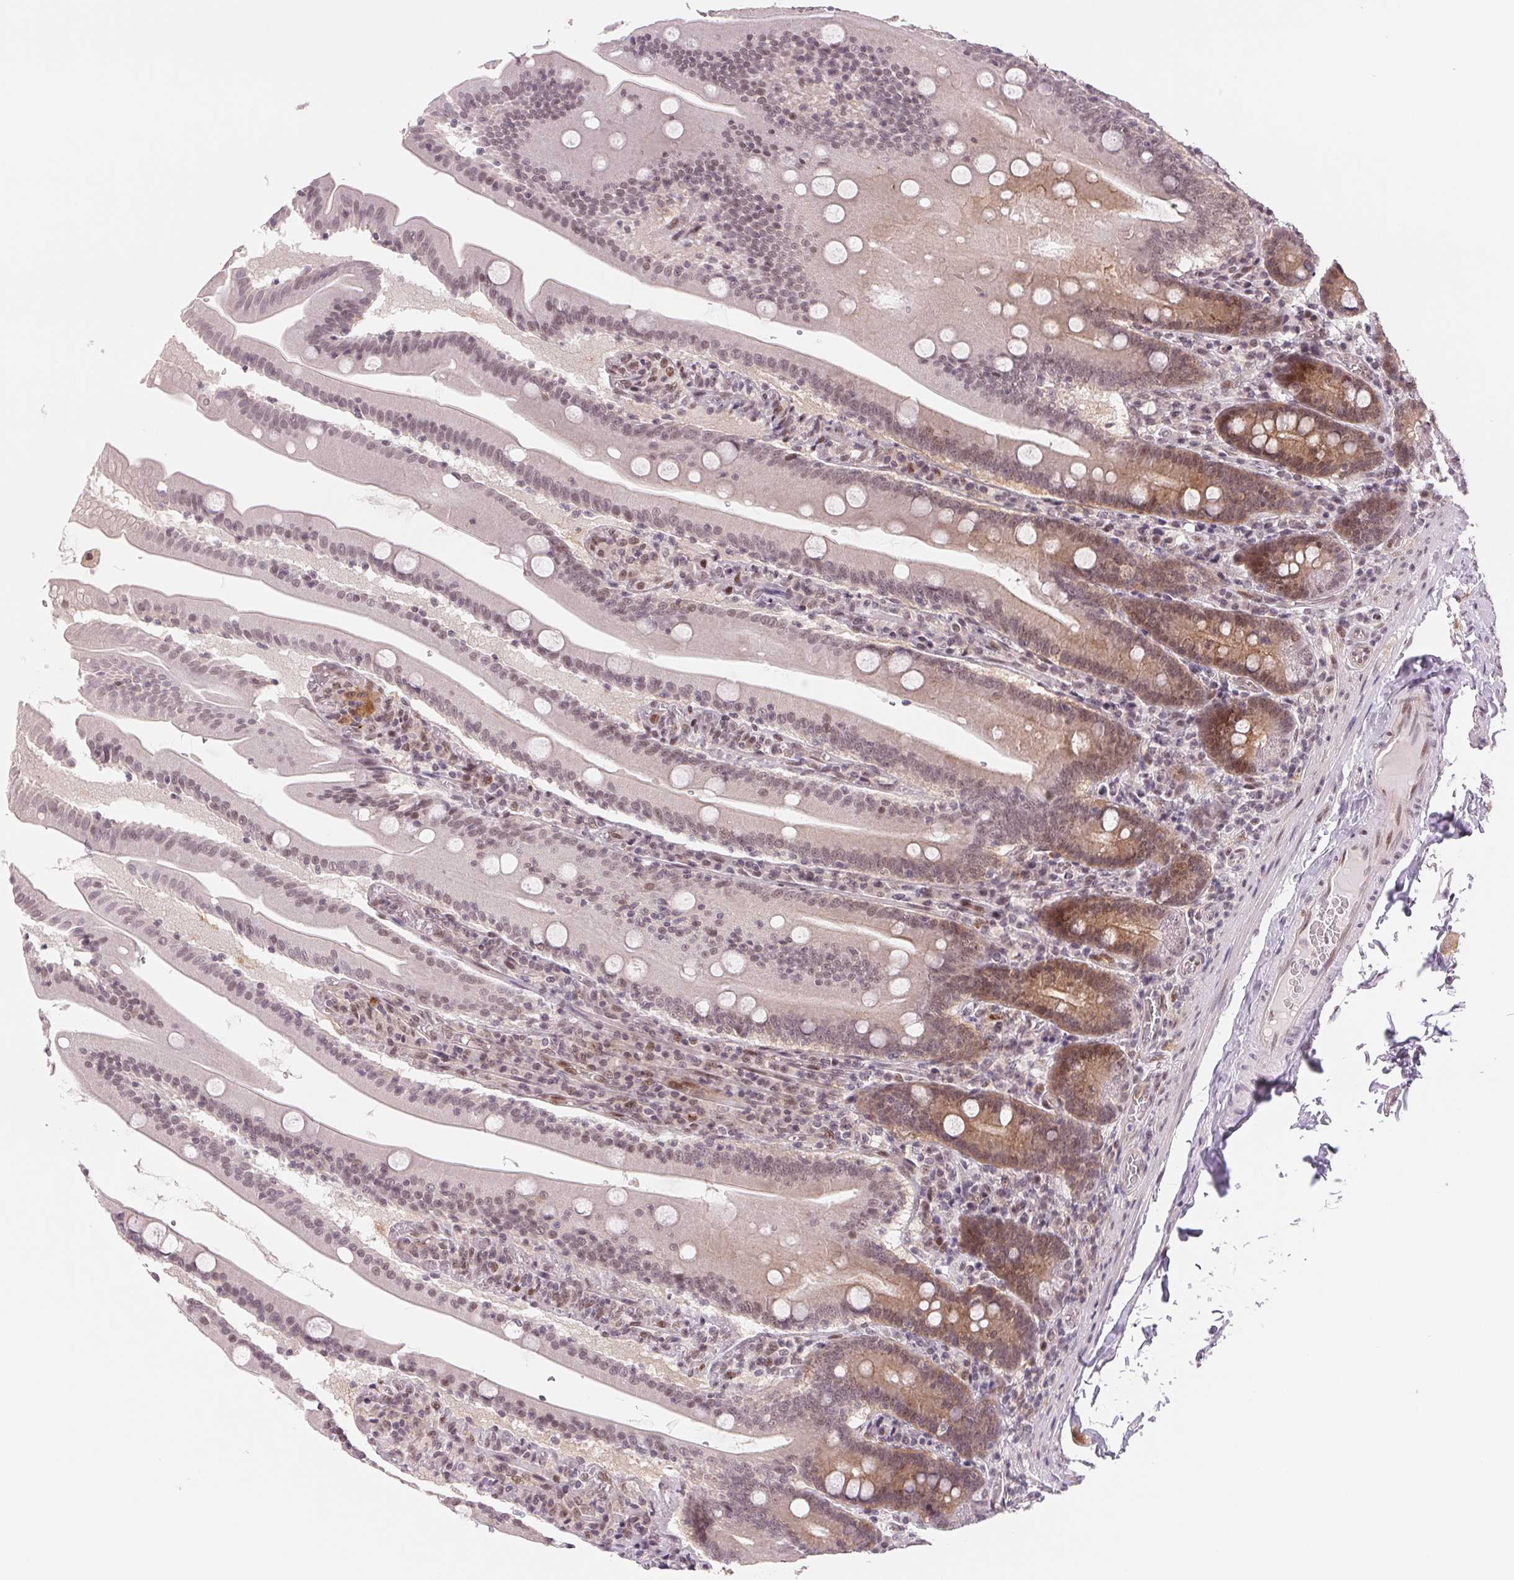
{"staining": {"intensity": "moderate", "quantity": "25%-75%", "location": "cytoplasmic/membranous,nuclear"}, "tissue": "small intestine", "cell_type": "Glandular cells", "image_type": "normal", "snomed": [{"axis": "morphology", "description": "Normal tissue, NOS"}, {"axis": "topography", "description": "Small intestine"}], "caption": "This histopathology image demonstrates immunohistochemistry (IHC) staining of normal small intestine, with medium moderate cytoplasmic/membranous,nuclear positivity in approximately 25%-75% of glandular cells.", "gene": "DNAJB6", "patient": {"sex": "male", "age": 37}}